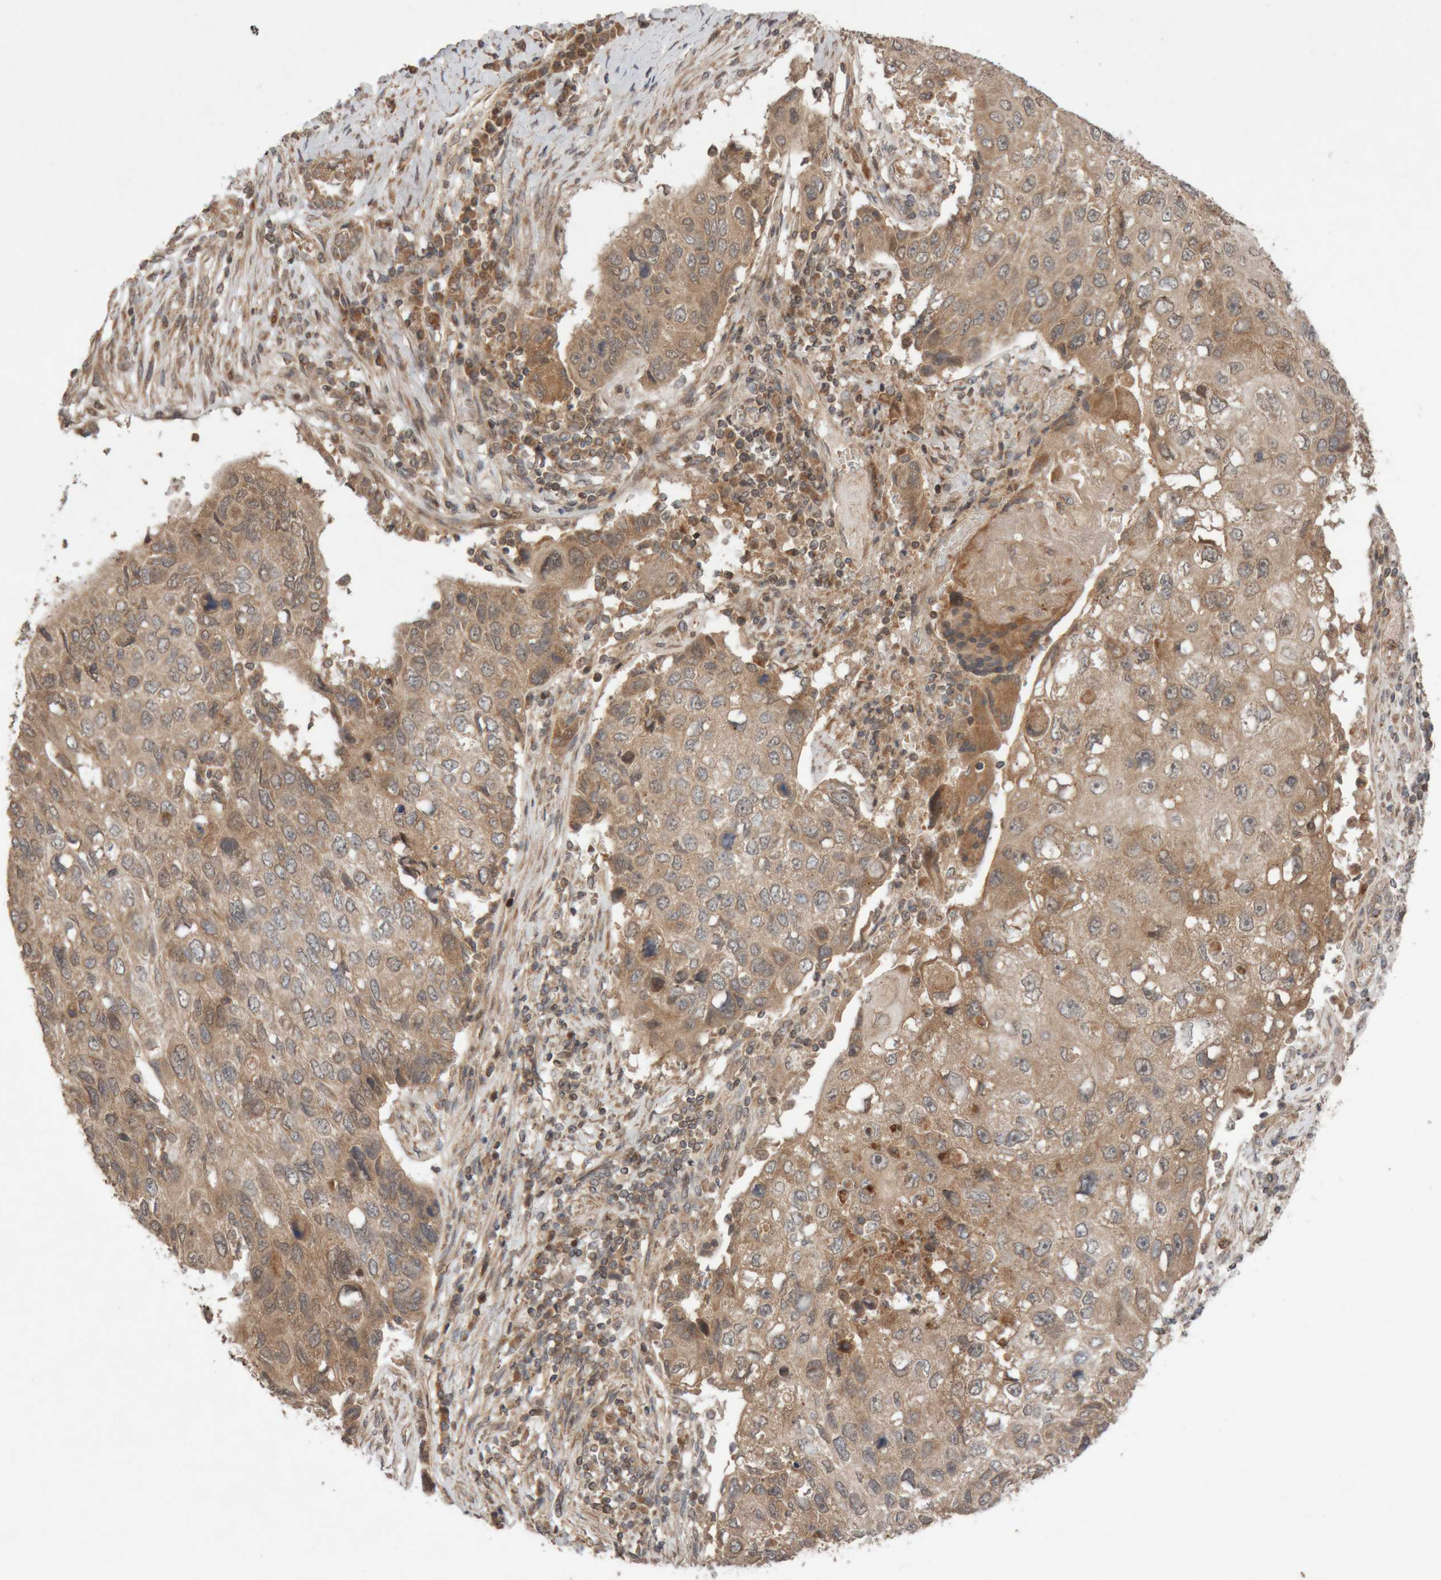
{"staining": {"intensity": "moderate", "quantity": ">75%", "location": "cytoplasmic/membranous"}, "tissue": "lung cancer", "cell_type": "Tumor cells", "image_type": "cancer", "snomed": [{"axis": "morphology", "description": "Squamous cell carcinoma, NOS"}, {"axis": "topography", "description": "Lung"}], "caption": "Immunohistochemistry (DAB (3,3'-diaminobenzidine)) staining of human lung squamous cell carcinoma exhibits moderate cytoplasmic/membranous protein positivity in approximately >75% of tumor cells. The protein is shown in brown color, while the nuclei are stained blue.", "gene": "KIF21B", "patient": {"sex": "male", "age": 61}}